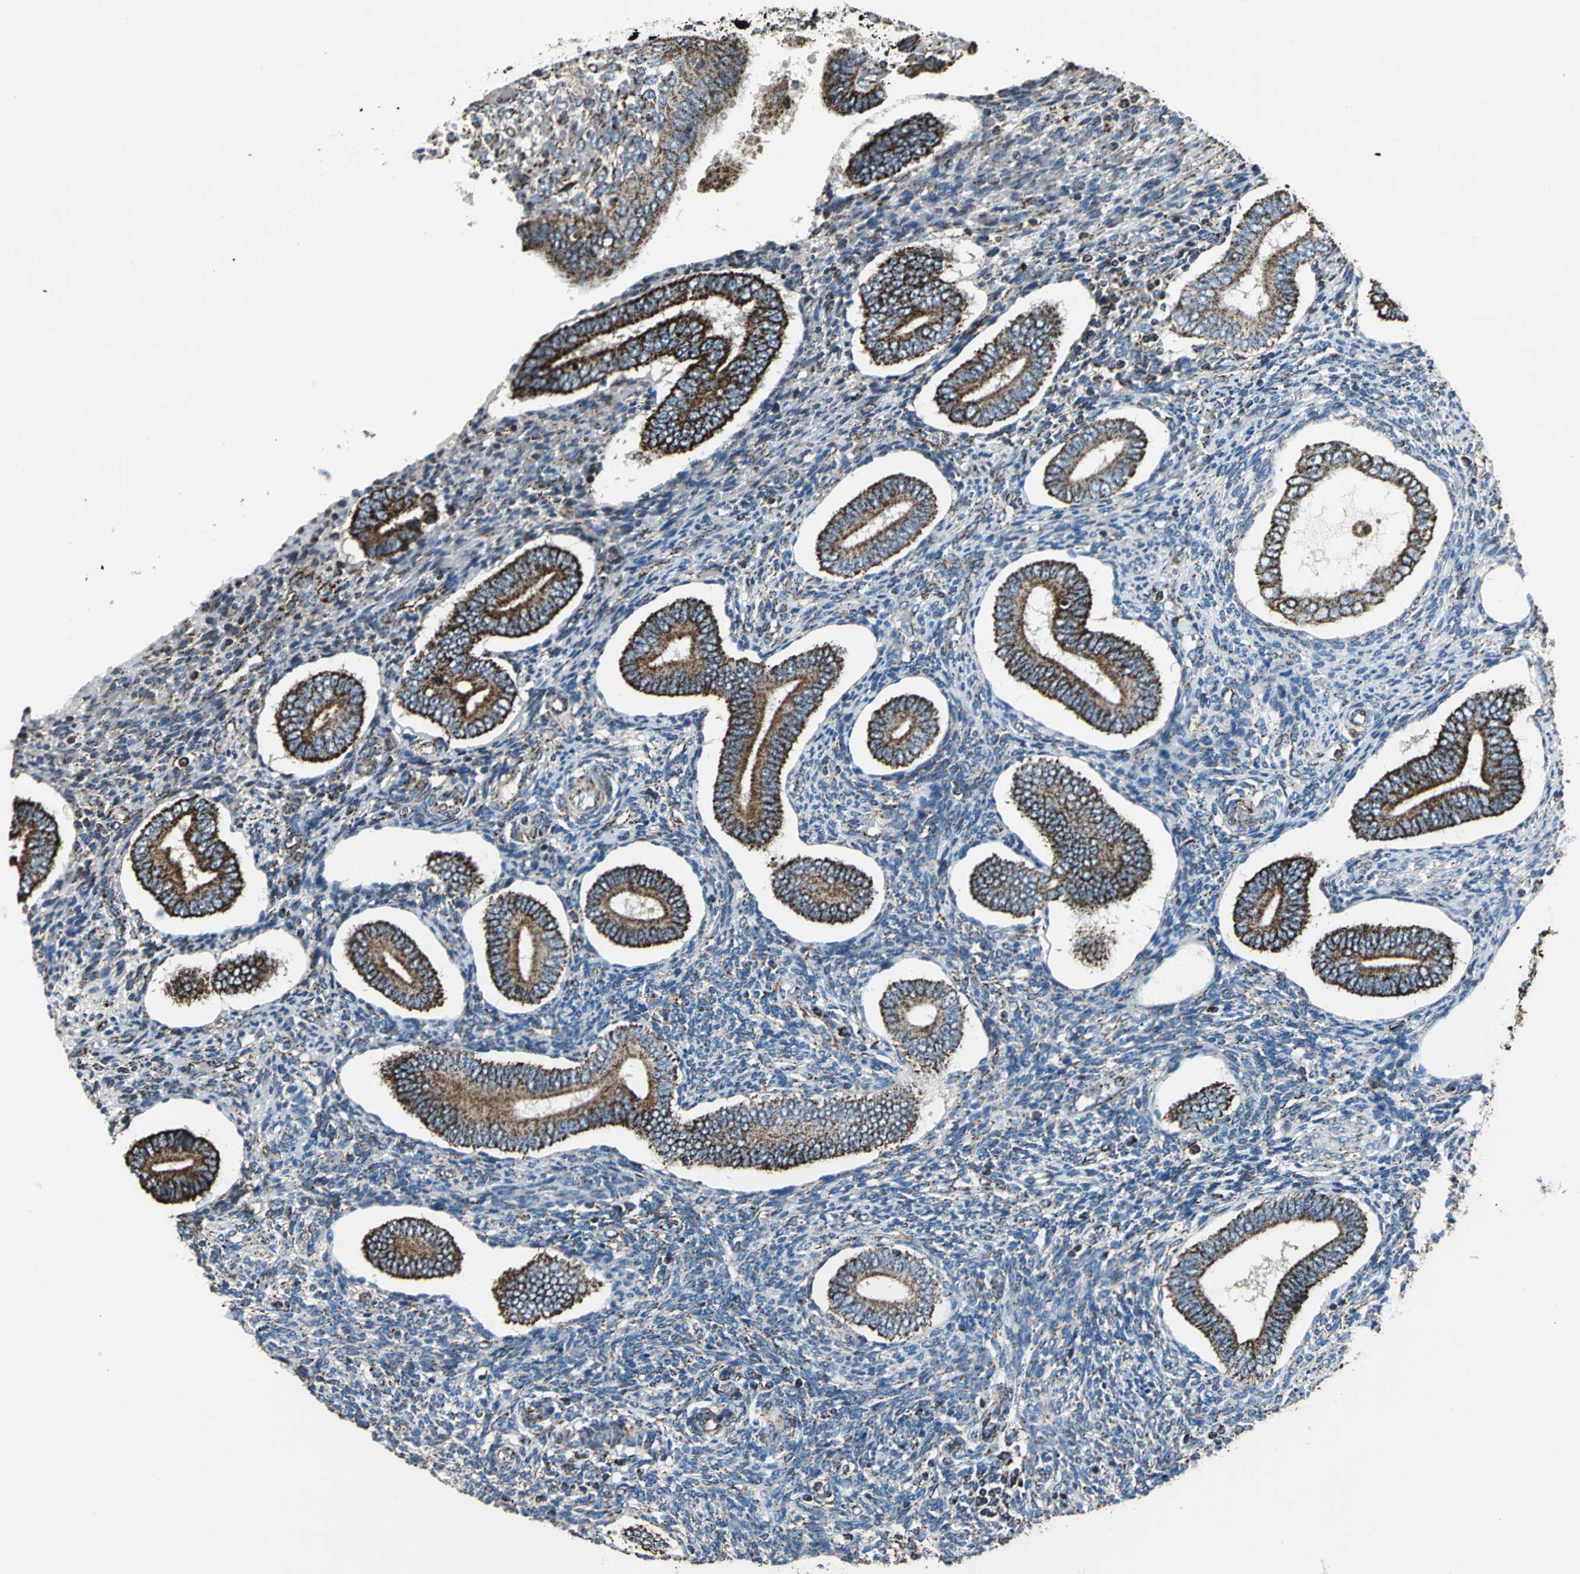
{"staining": {"intensity": "weak", "quantity": "25%-75%", "location": "cytoplasmic/membranous"}, "tissue": "endometrium", "cell_type": "Cells in endometrial stroma", "image_type": "normal", "snomed": [{"axis": "morphology", "description": "Normal tissue, NOS"}, {"axis": "topography", "description": "Endometrium"}], "caption": "Weak cytoplasmic/membranous protein positivity is seen in approximately 25%-75% of cells in endometrial stroma in endometrium. Nuclei are stained in blue.", "gene": "ECH1", "patient": {"sex": "female", "age": 42}}